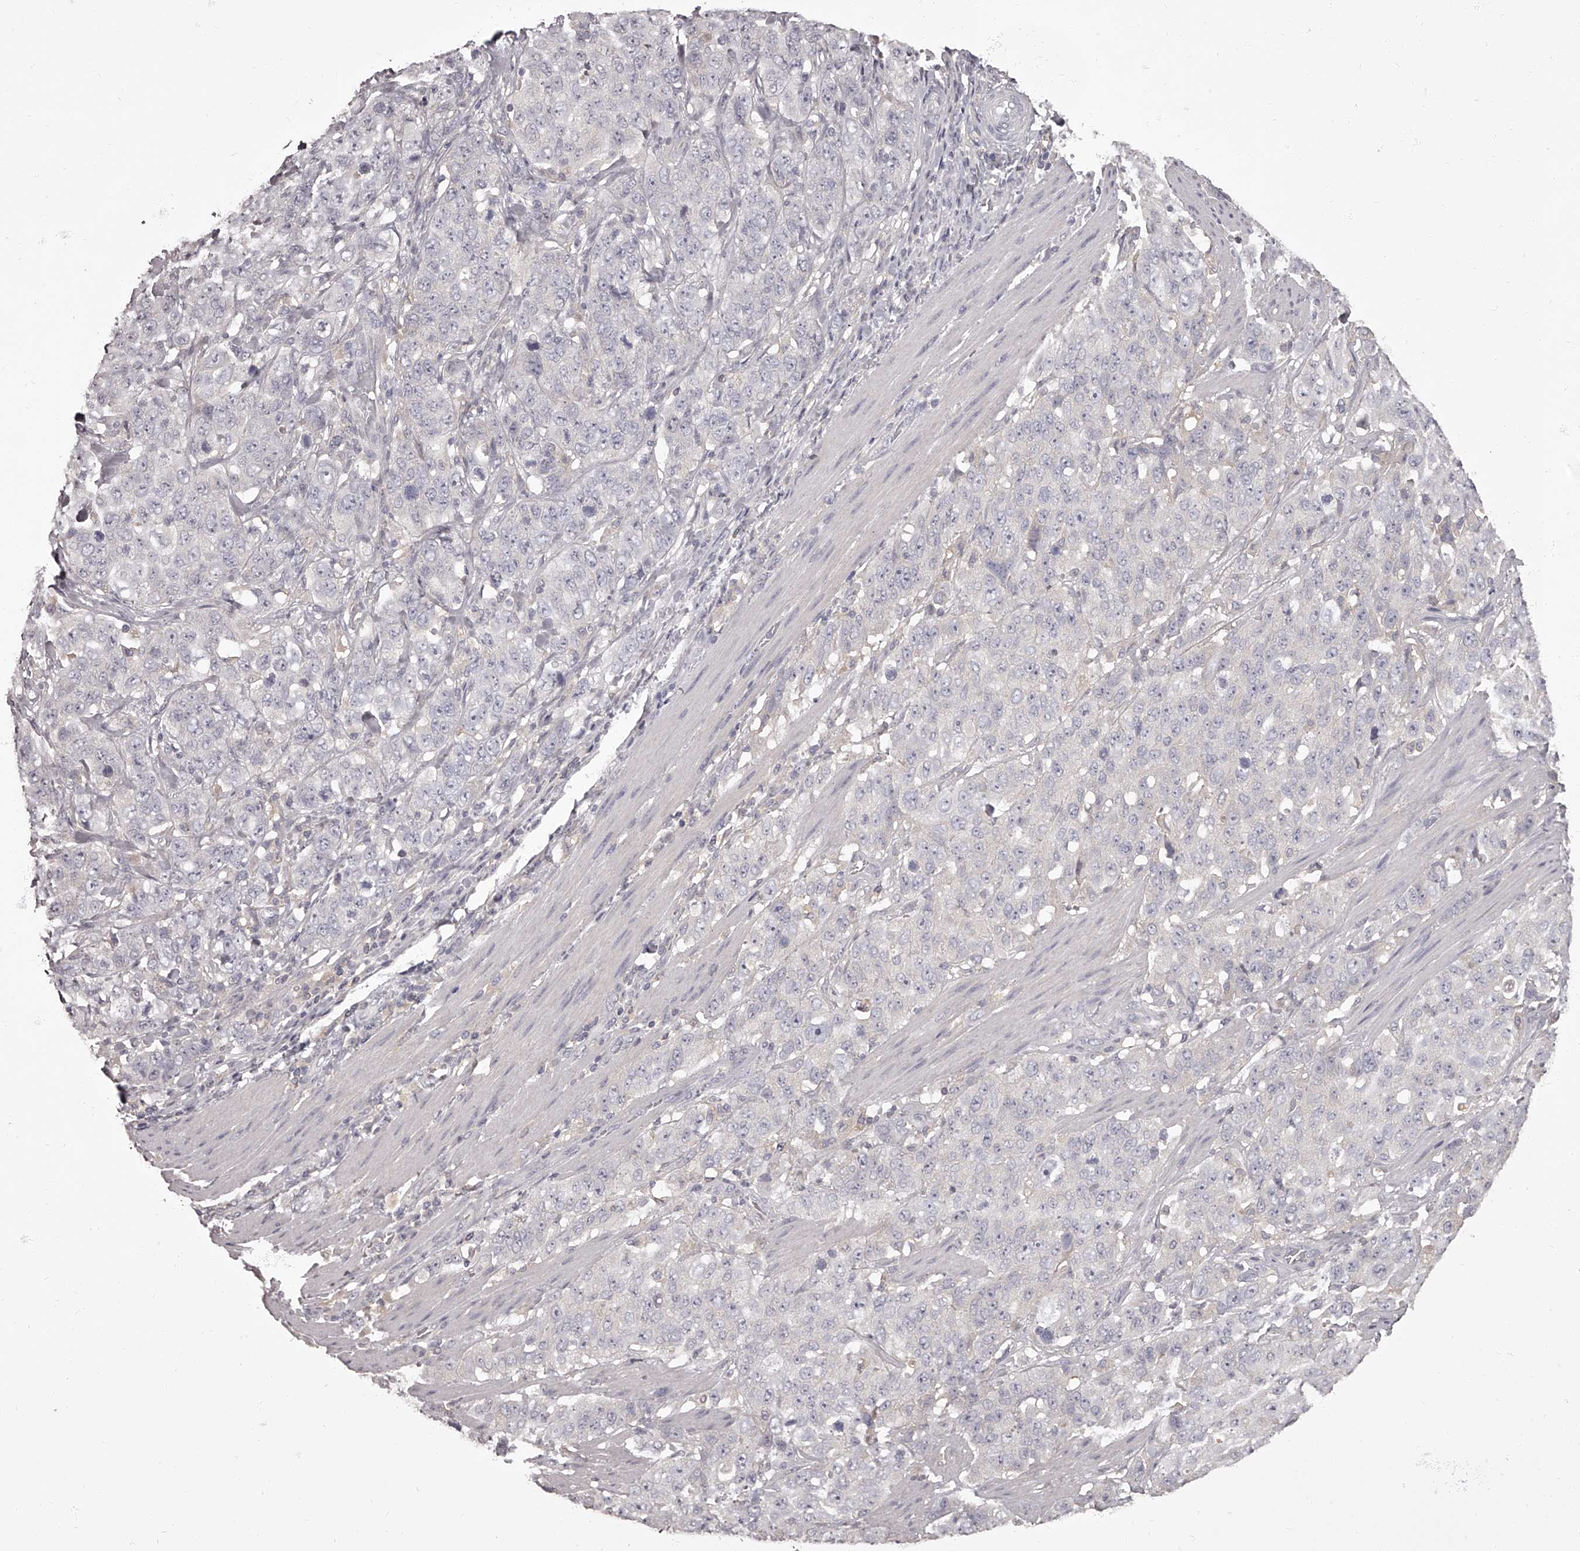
{"staining": {"intensity": "negative", "quantity": "none", "location": "none"}, "tissue": "stomach cancer", "cell_type": "Tumor cells", "image_type": "cancer", "snomed": [{"axis": "morphology", "description": "Adenocarcinoma, NOS"}, {"axis": "topography", "description": "Stomach"}], "caption": "Protein analysis of adenocarcinoma (stomach) displays no significant staining in tumor cells. (DAB (3,3'-diaminobenzidine) IHC with hematoxylin counter stain).", "gene": "APEH", "patient": {"sex": "male", "age": 48}}